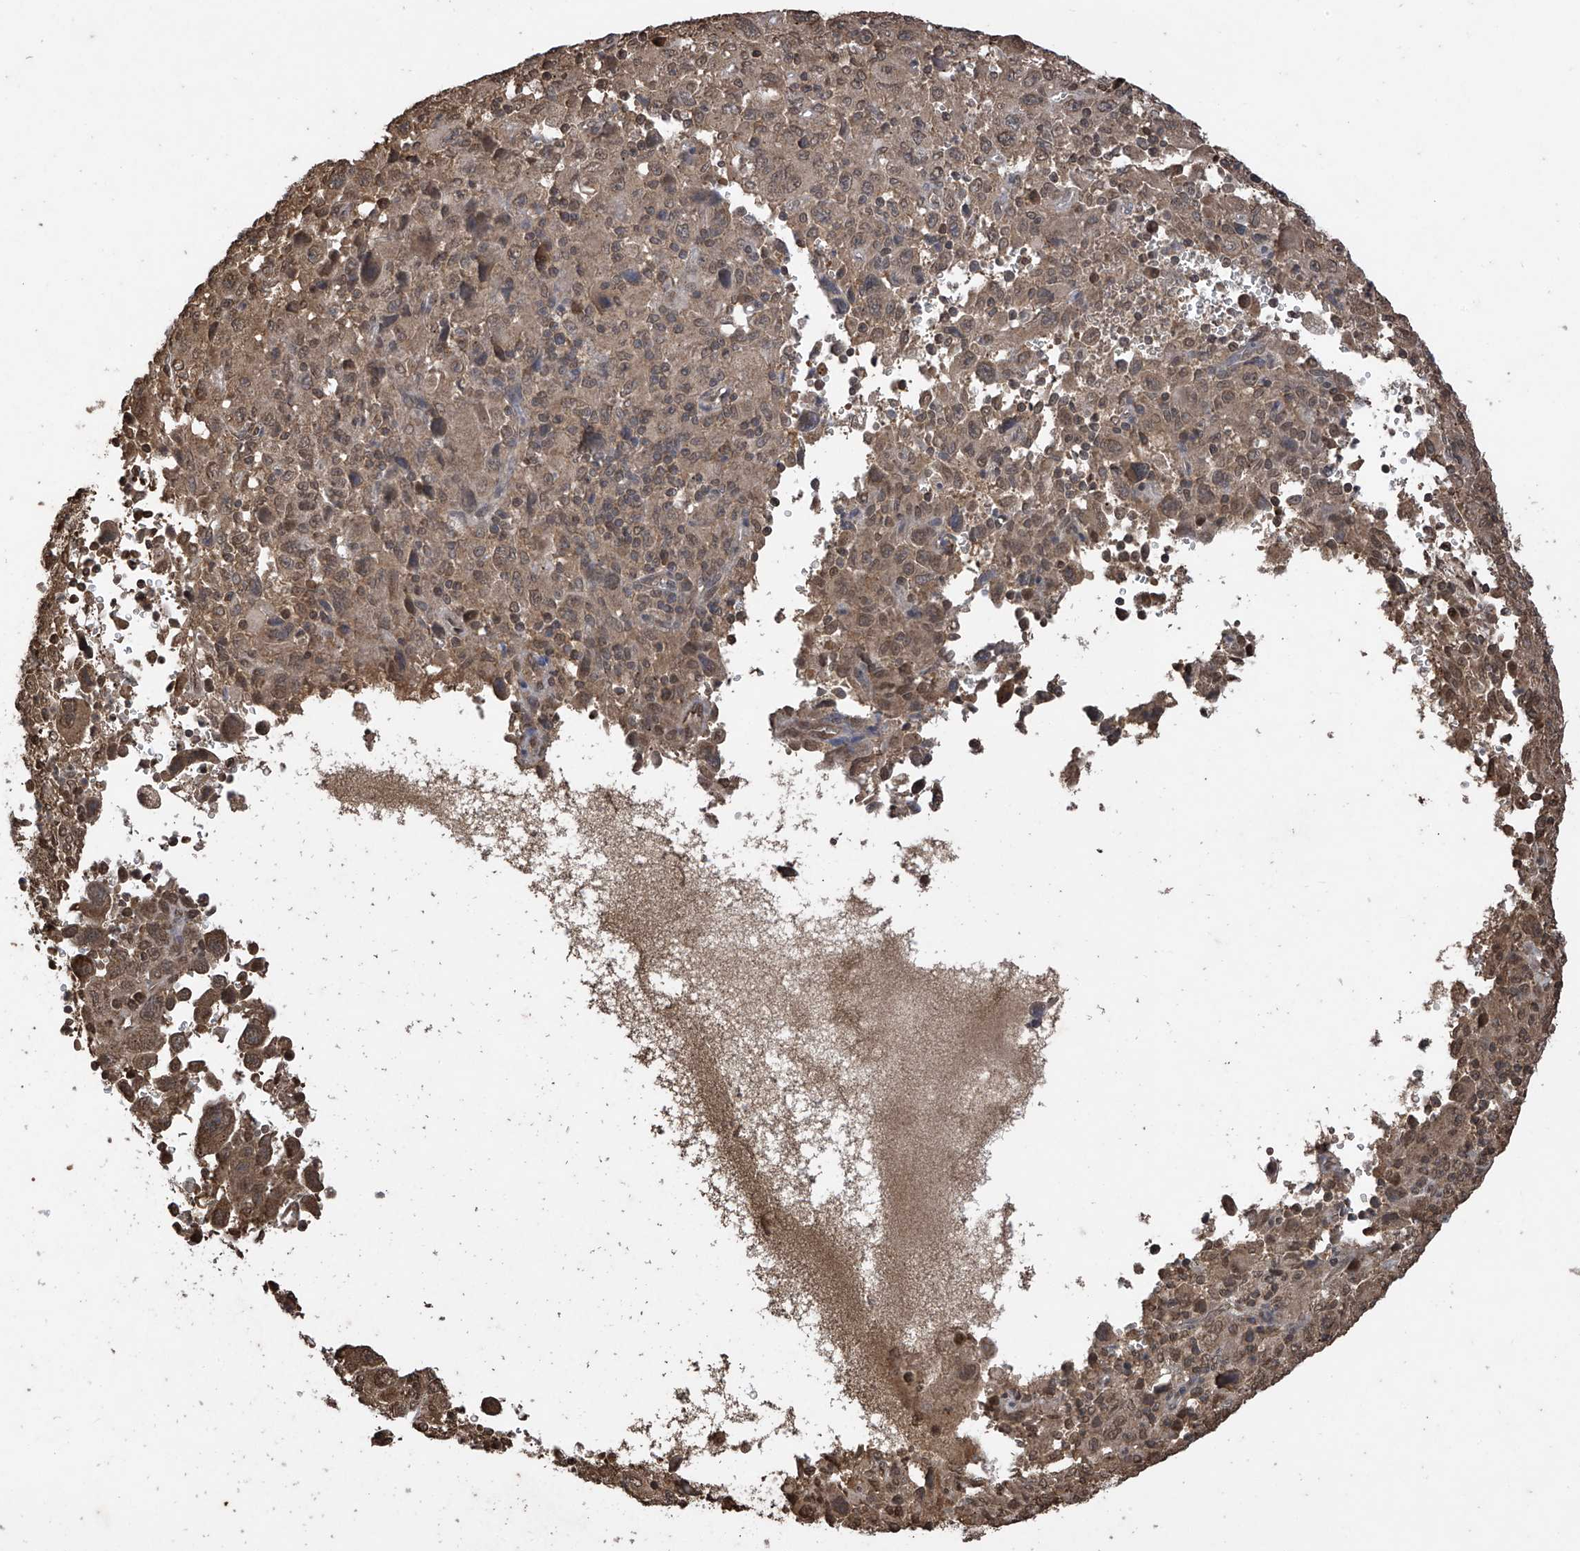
{"staining": {"intensity": "moderate", "quantity": "<25%", "location": "cytoplasmic/membranous,nuclear"}, "tissue": "melanoma", "cell_type": "Tumor cells", "image_type": "cancer", "snomed": [{"axis": "morphology", "description": "Malignant melanoma, Metastatic site"}, {"axis": "topography", "description": "Skin"}], "caption": "This is a photomicrograph of immunohistochemistry staining of melanoma, which shows moderate expression in the cytoplasmic/membranous and nuclear of tumor cells.", "gene": "PNPT1", "patient": {"sex": "female", "age": 56}}